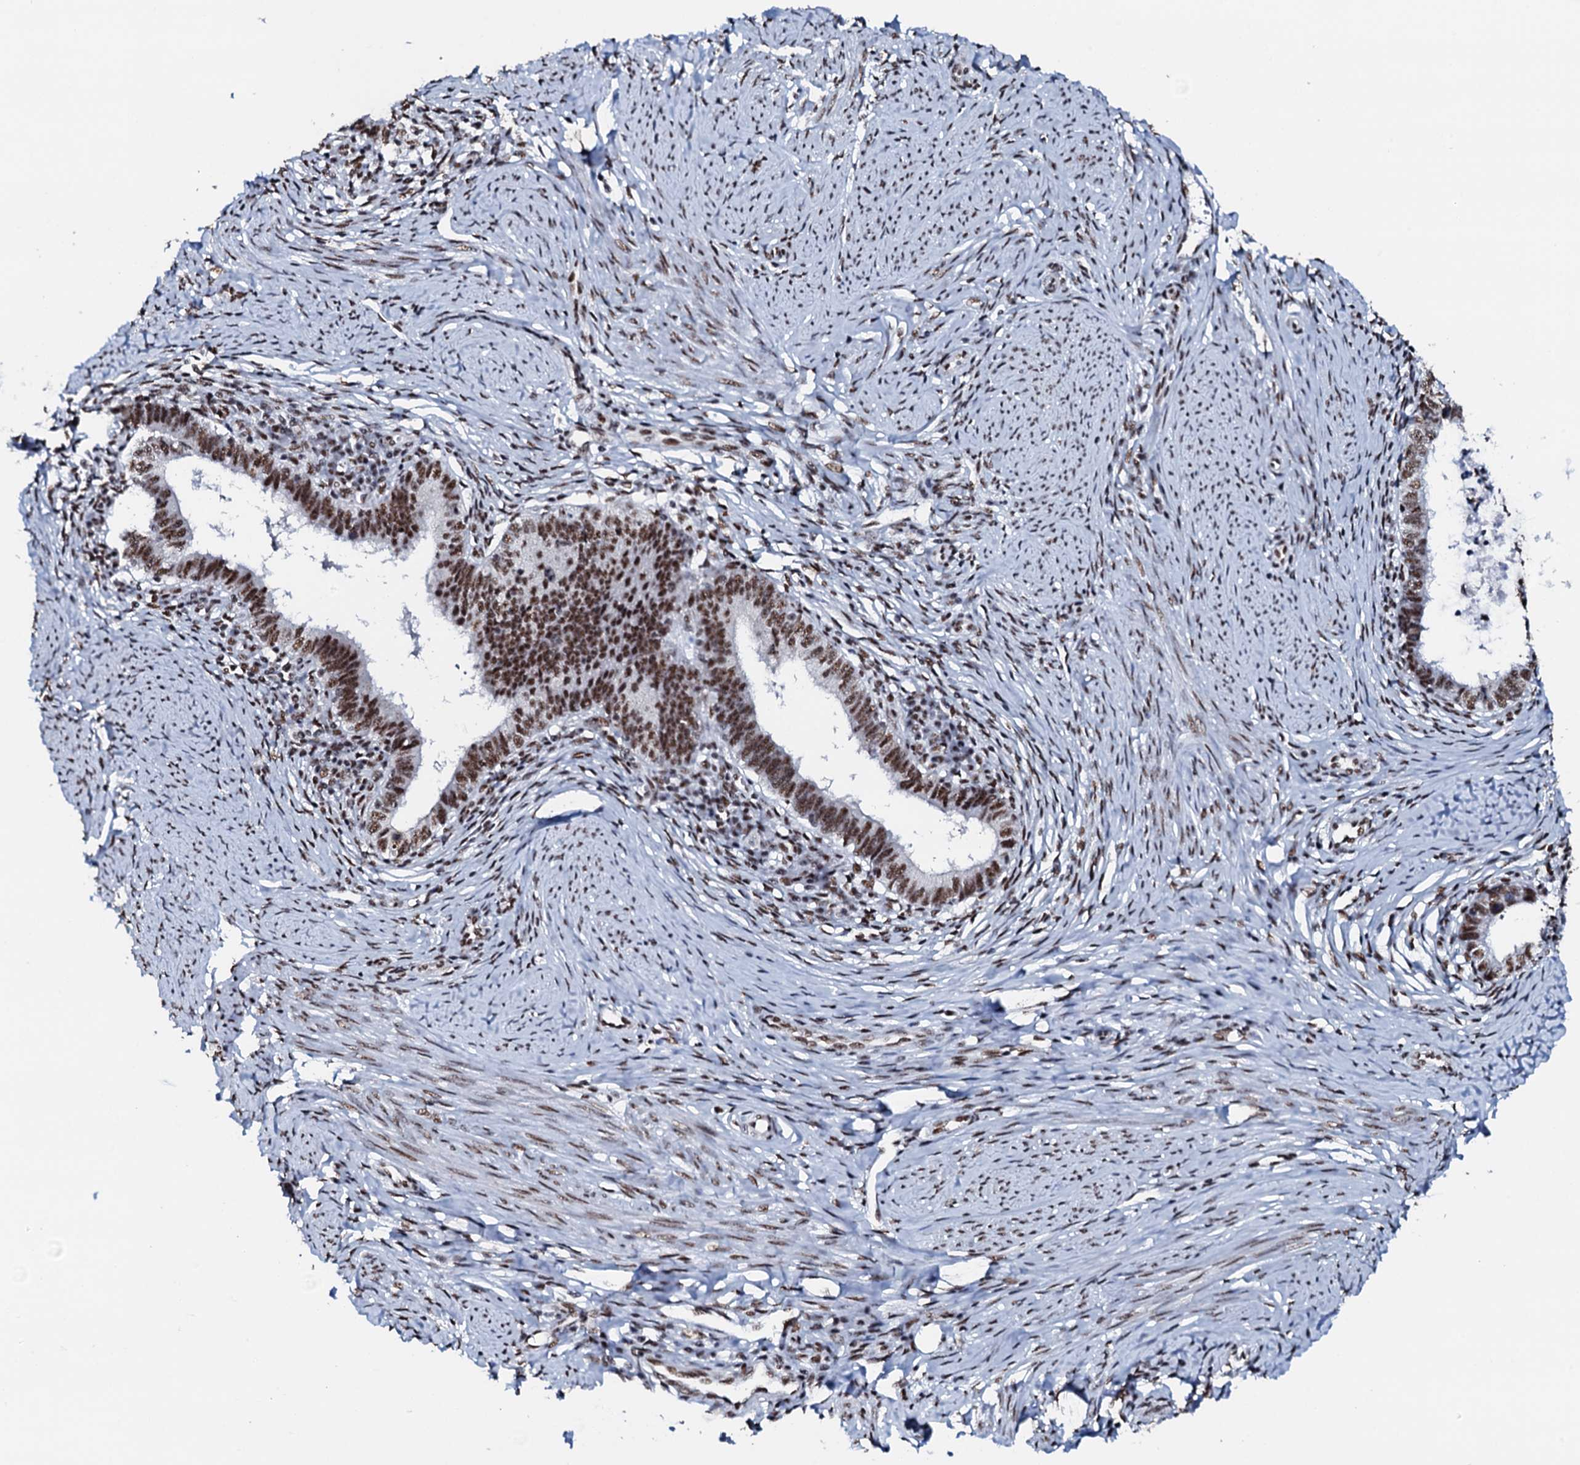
{"staining": {"intensity": "moderate", "quantity": ">75%", "location": "nuclear"}, "tissue": "cervical cancer", "cell_type": "Tumor cells", "image_type": "cancer", "snomed": [{"axis": "morphology", "description": "Adenocarcinoma, NOS"}, {"axis": "topography", "description": "Cervix"}], "caption": "Adenocarcinoma (cervical) tissue displays moderate nuclear positivity in about >75% of tumor cells, visualized by immunohistochemistry. (Stains: DAB (3,3'-diaminobenzidine) in brown, nuclei in blue, Microscopy: brightfield microscopy at high magnification).", "gene": "NKAPD1", "patient": {"sex": "female", "age": 36}}